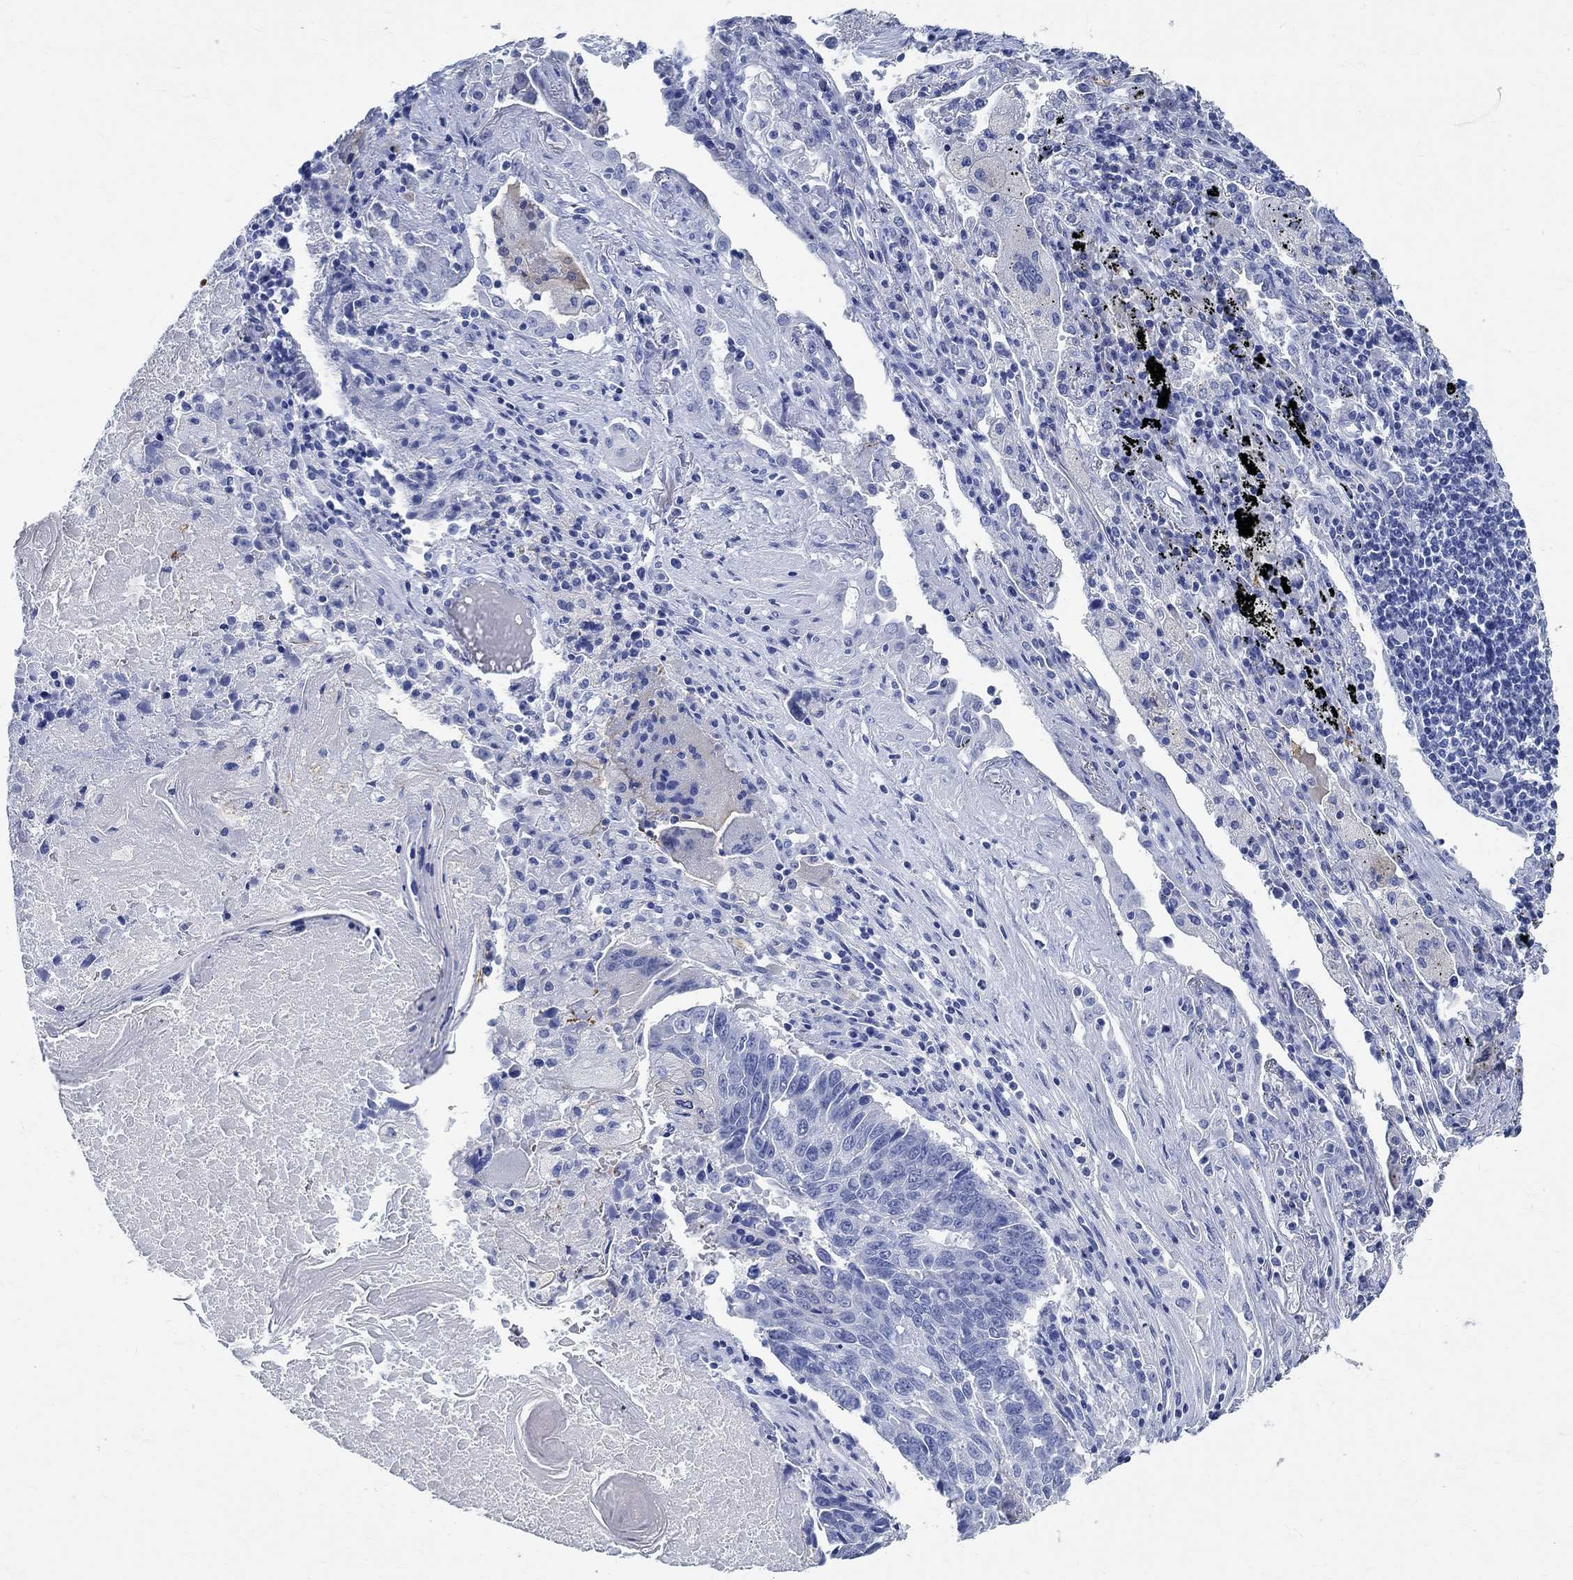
{"staining": {"intensity": "negative", "quantity": "none", "location": "none"}, "tissue": "lung cancer", "cell_type": "Tumor cells", "image_type": "cancer", "snomed": [{"axis": "morphology", "description": "Squamous cell carcinoma, NOS"}, {"axis": "topography", "description": "Lung"}], "caption": "This is an IHC micrograph of lung squamous cell carcinoma. There is no positivity in tumor cells.", "gene": "TMEM221", "patient": {"sex": "male", "age": 73}}